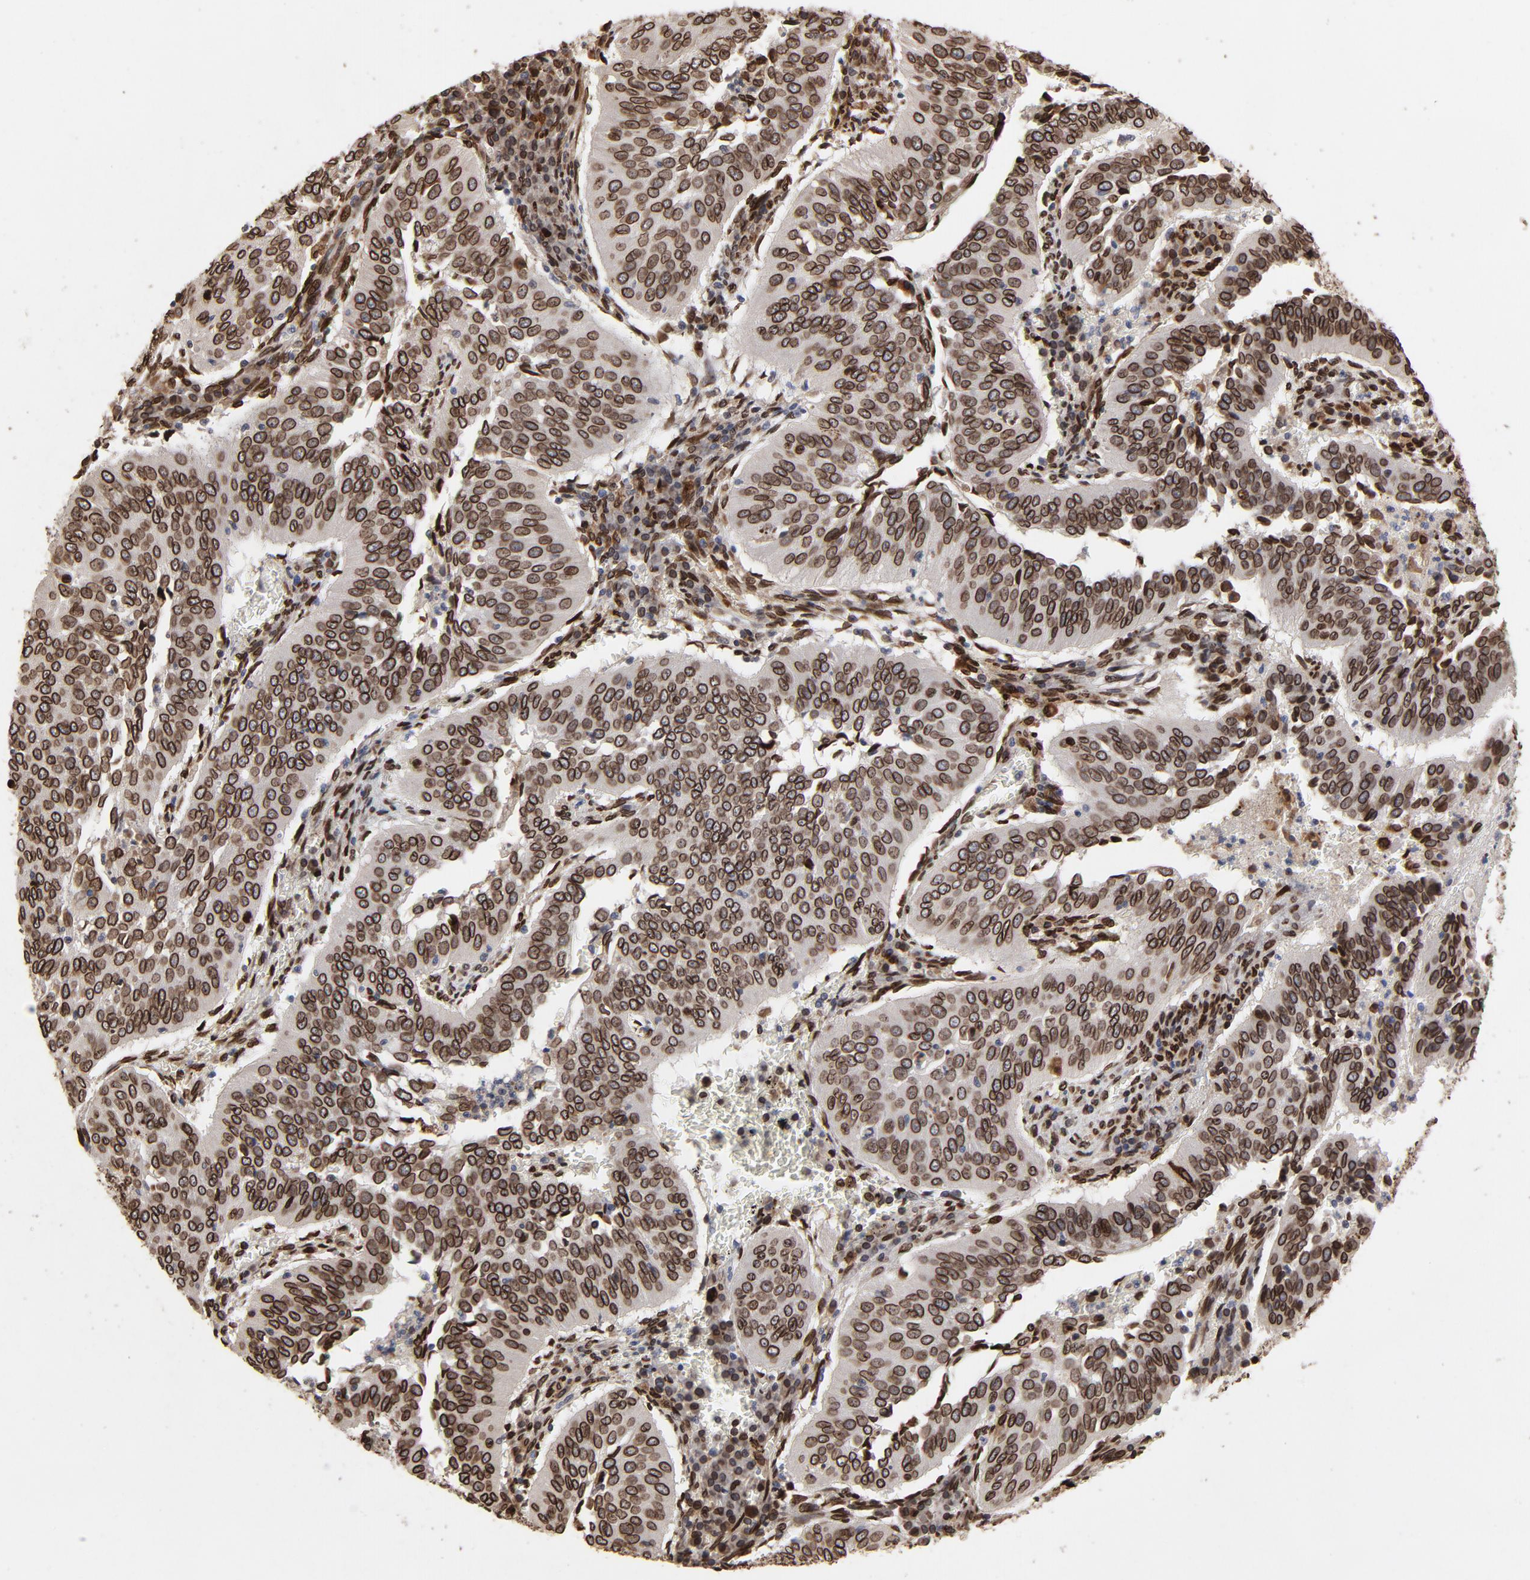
{"staining": {"intensity": "strong", "quantity": ">75%", "location": "cytoplasmic/membranous,nuclear"}, "tissue": "cervical cancer", "cell_type": "Tumor cells", "image_type": "cancer", "snomed": [{"axis": "morphology", "description": "Squamous cell carcinoma, NOS"}, {"axis": "topography", "description": "Cervix"}], "caption": "Protein staining demonstrates strong cytoplasmic/membranous and nuclear positivity in about >75% of tumor cells in cervical cancer. Using DAB (brown) and hematoxylin (blue) stains, captured at high magnification using brightfield microscopy.", "gene": "LMNA", "patient": {"sex": "female", "age": 39}}